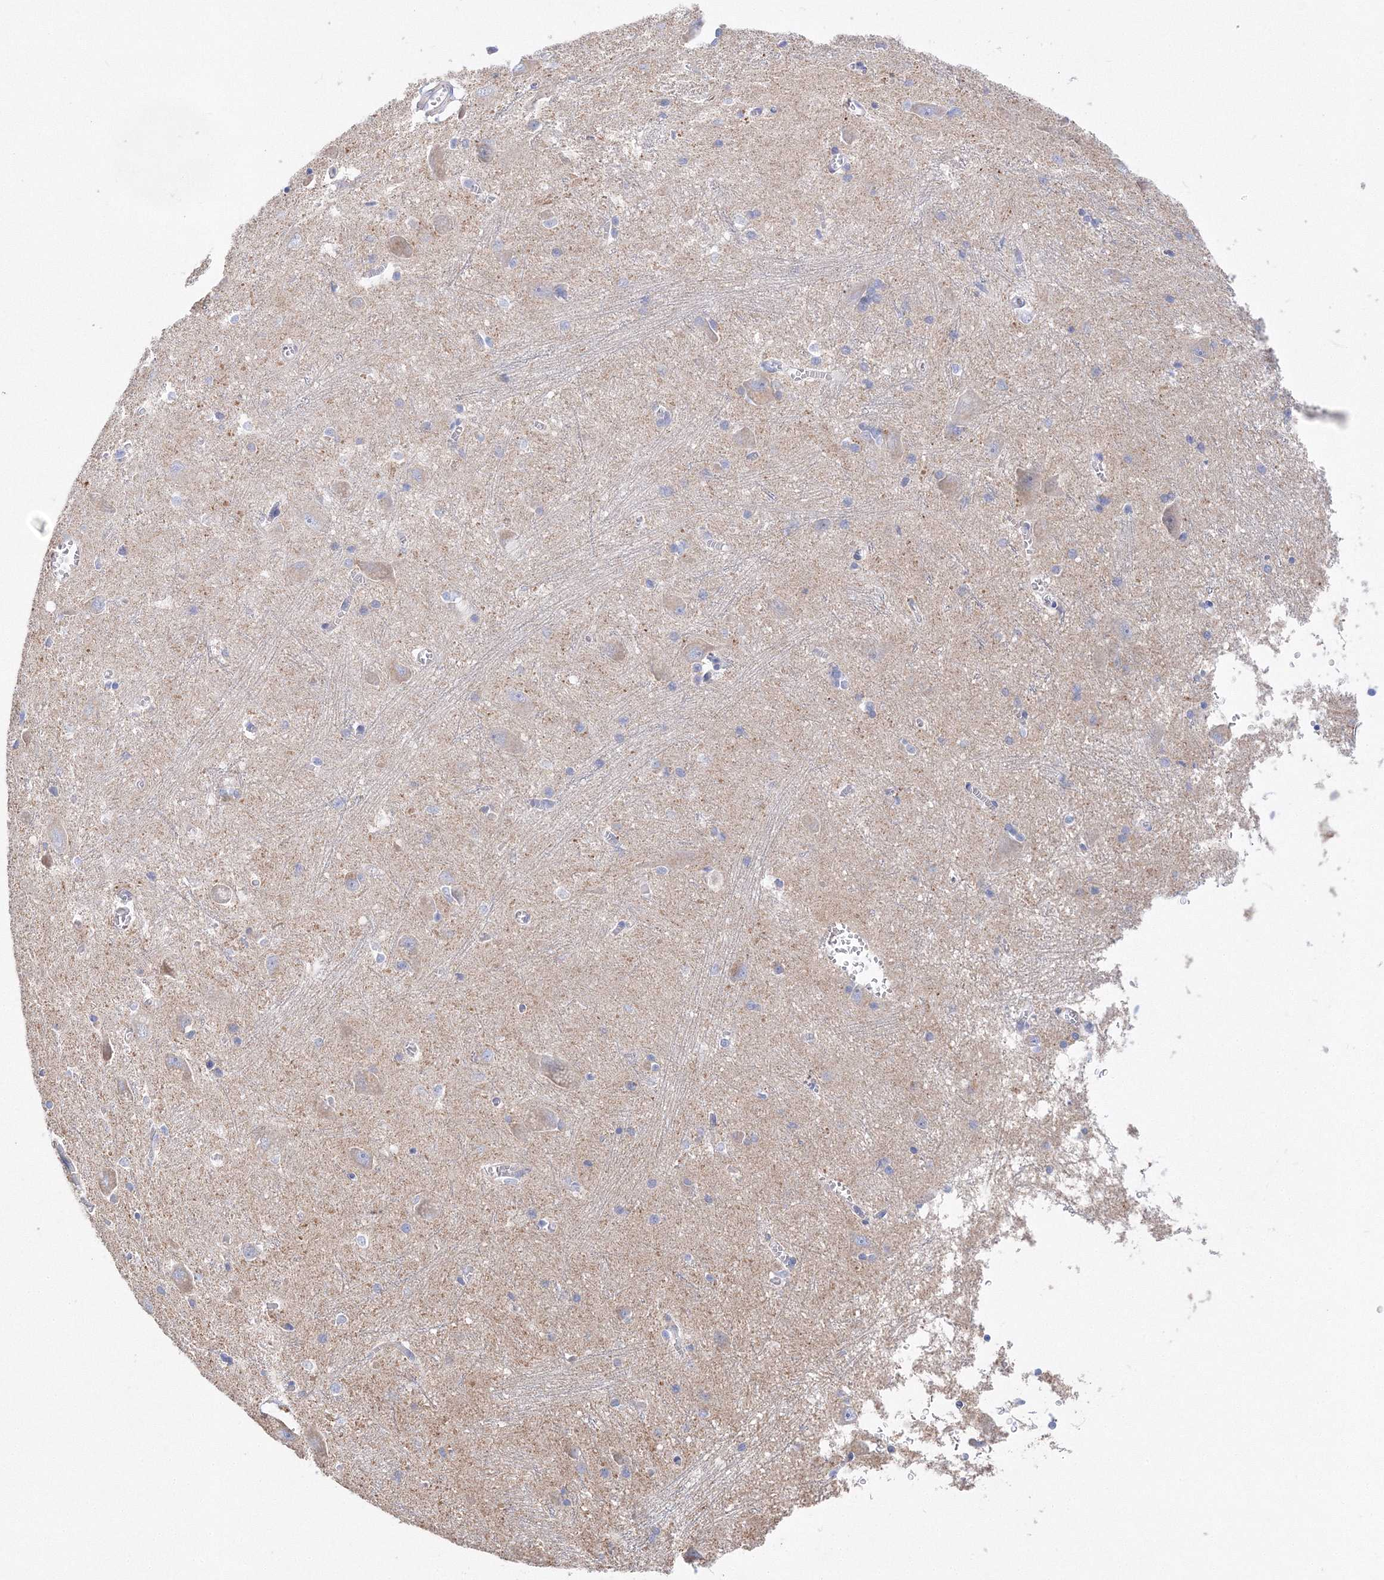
{"staining": {"intensity": "negative", "quantity": "none", "location": "none"}, "tissue": "caudate", "cell_type": "Glial cells", "image_type": "normal", "snomed": [{"axis": "morphology", "description": "Normal tissue, NOS"}, {"axis": "topography", "description": "Lateral ventricle wall"}], "caption": "Immunohistochemical staining of benign human caudate displays no significant positivity in glial cells. (Stains: DAB (3,3'-diaminobenzidine) immunohistochemistry (IHC) with hematoxylin counter stain, Microscopy: brightfield microscopy at high magnification).", "gene": "MERTK", "patient": {"sex": "male", "age": 37}}